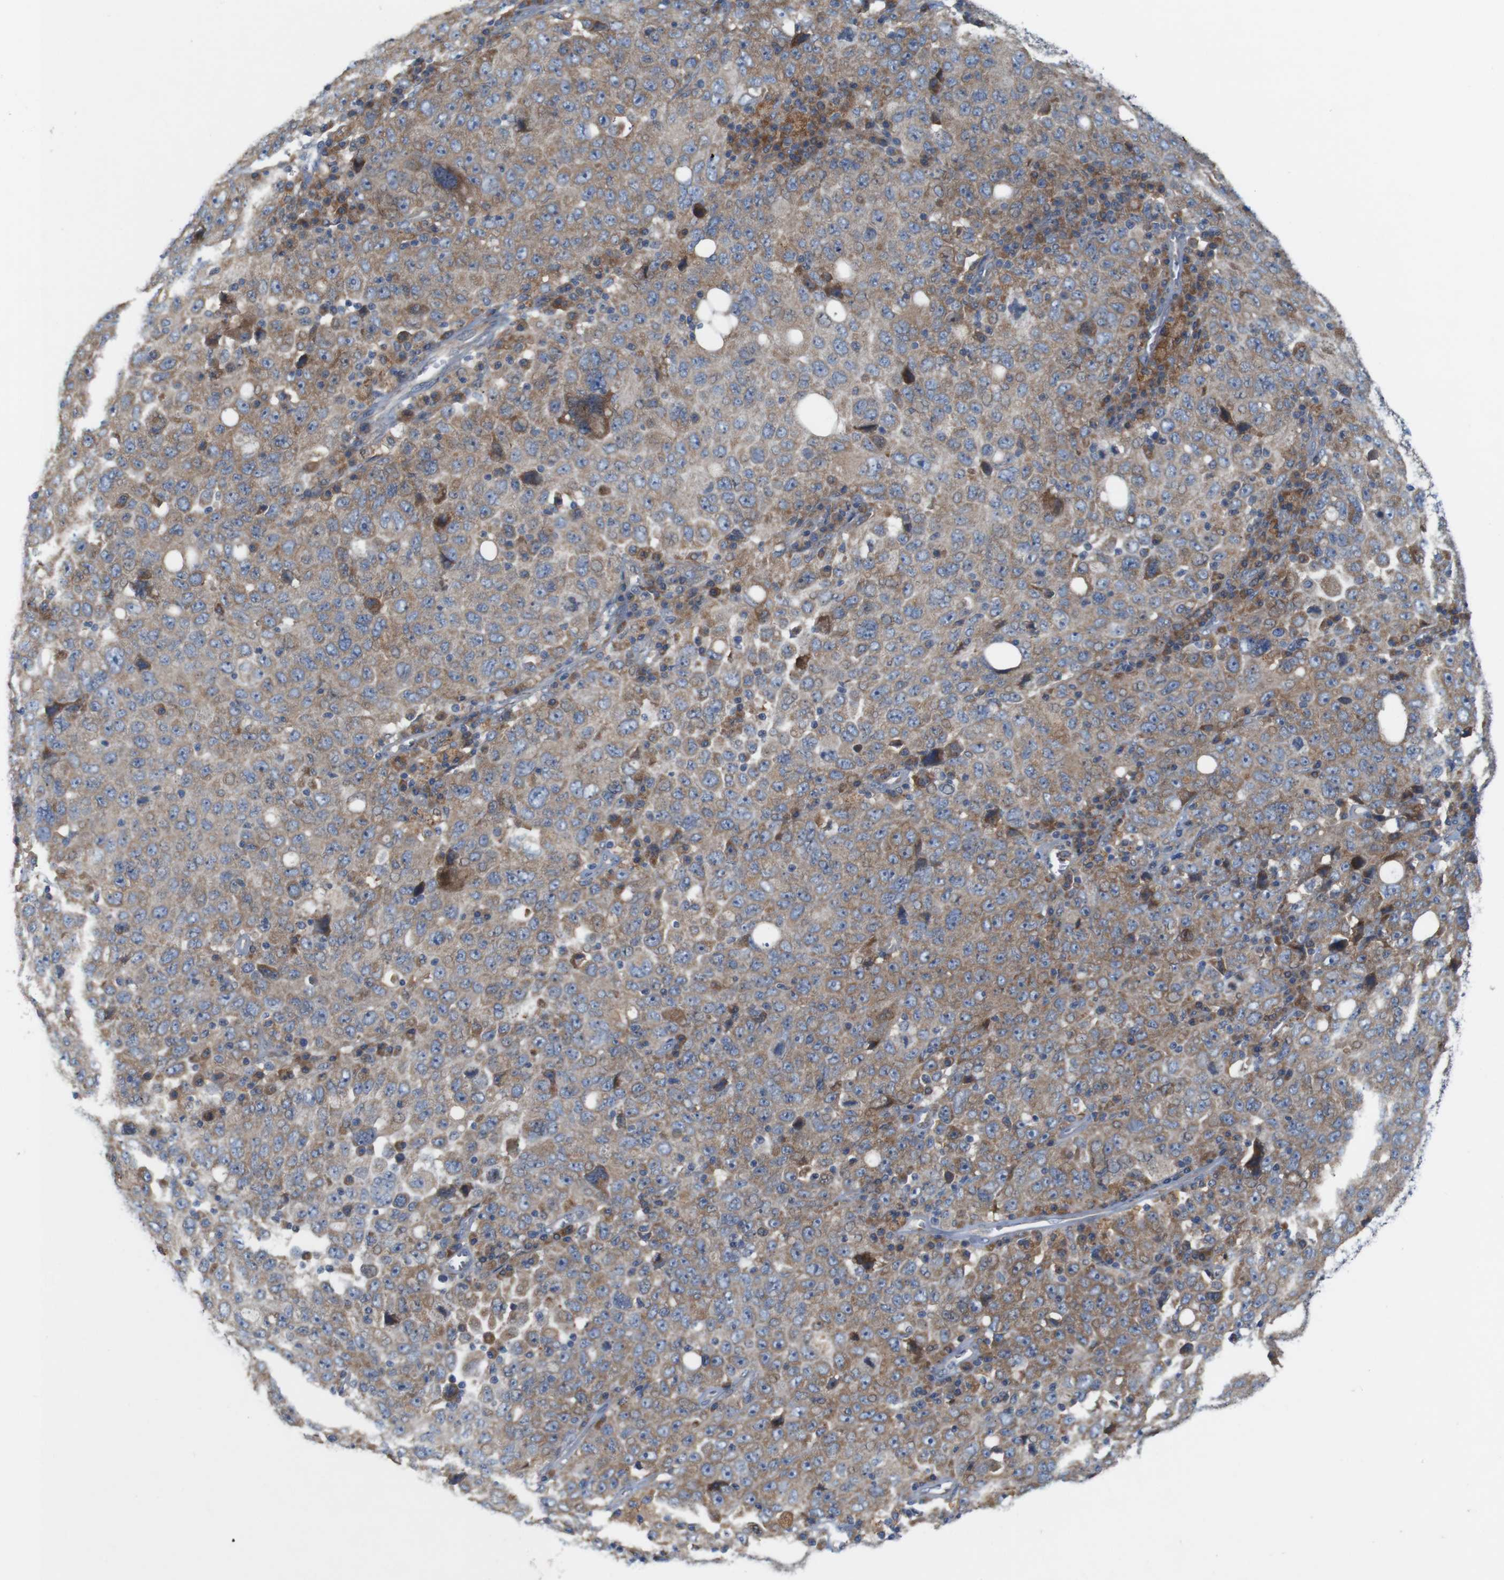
{"staining": {"intensity": "moderate", "quantity": ">75%", "location": "cytoplasmic/membranous"}, "tissue": "ovarian cancer", "cell_type": "Tumor cells", "image_type": "cancer", "snomed": [{"axis": "morphology", "description": "Carcinoma, endometroid"}, {"axis": "topography", "description": "Ovary"}], "caption": "A photomicrograph of ovarian endometroid carcinoma stained for a protein exhibits moderate cytoplasmic/membranous brown staining in tumor cells.", "gene": "SIGLEC8", "patient": {"sex": "female", "age": 62}}